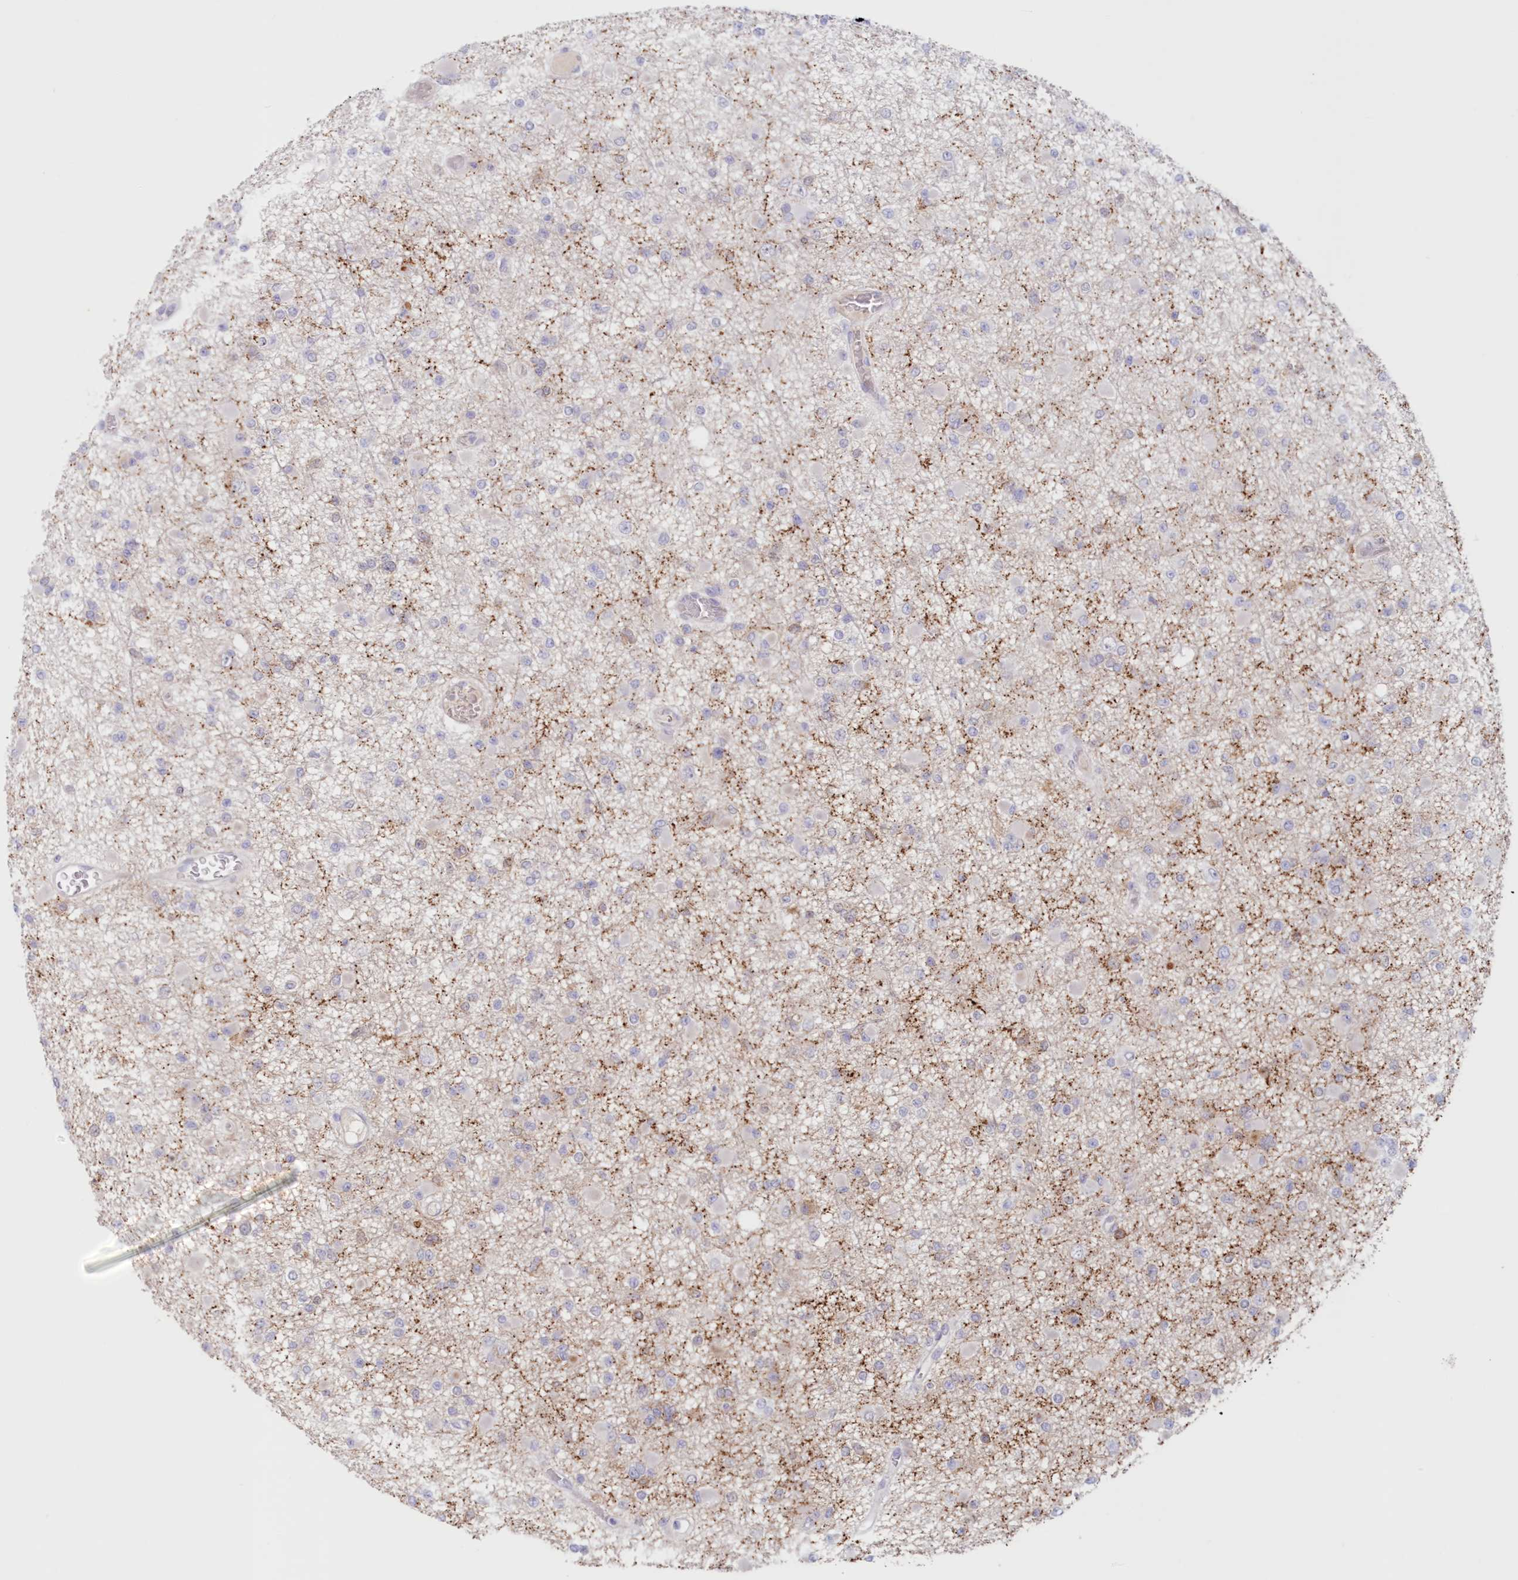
{"staining": {"intensity": "negative", "quantity": "none", "location": "none"}, "tissue": "glioma", "cell_type": "Tumor cells", "image_type": "cancer", "snomed": [{"axis": "morphology", "description": "Glioma, malignant, Low grade"}, {"axis": "topography", "description": "Brain"}], "caption": "A histopathology image of low-grade glioma (malignant) stained for a protein shows no brown staining in tumor cells.", "gene": "SNED1", "patient": {"sex": "female", "age": 22}}